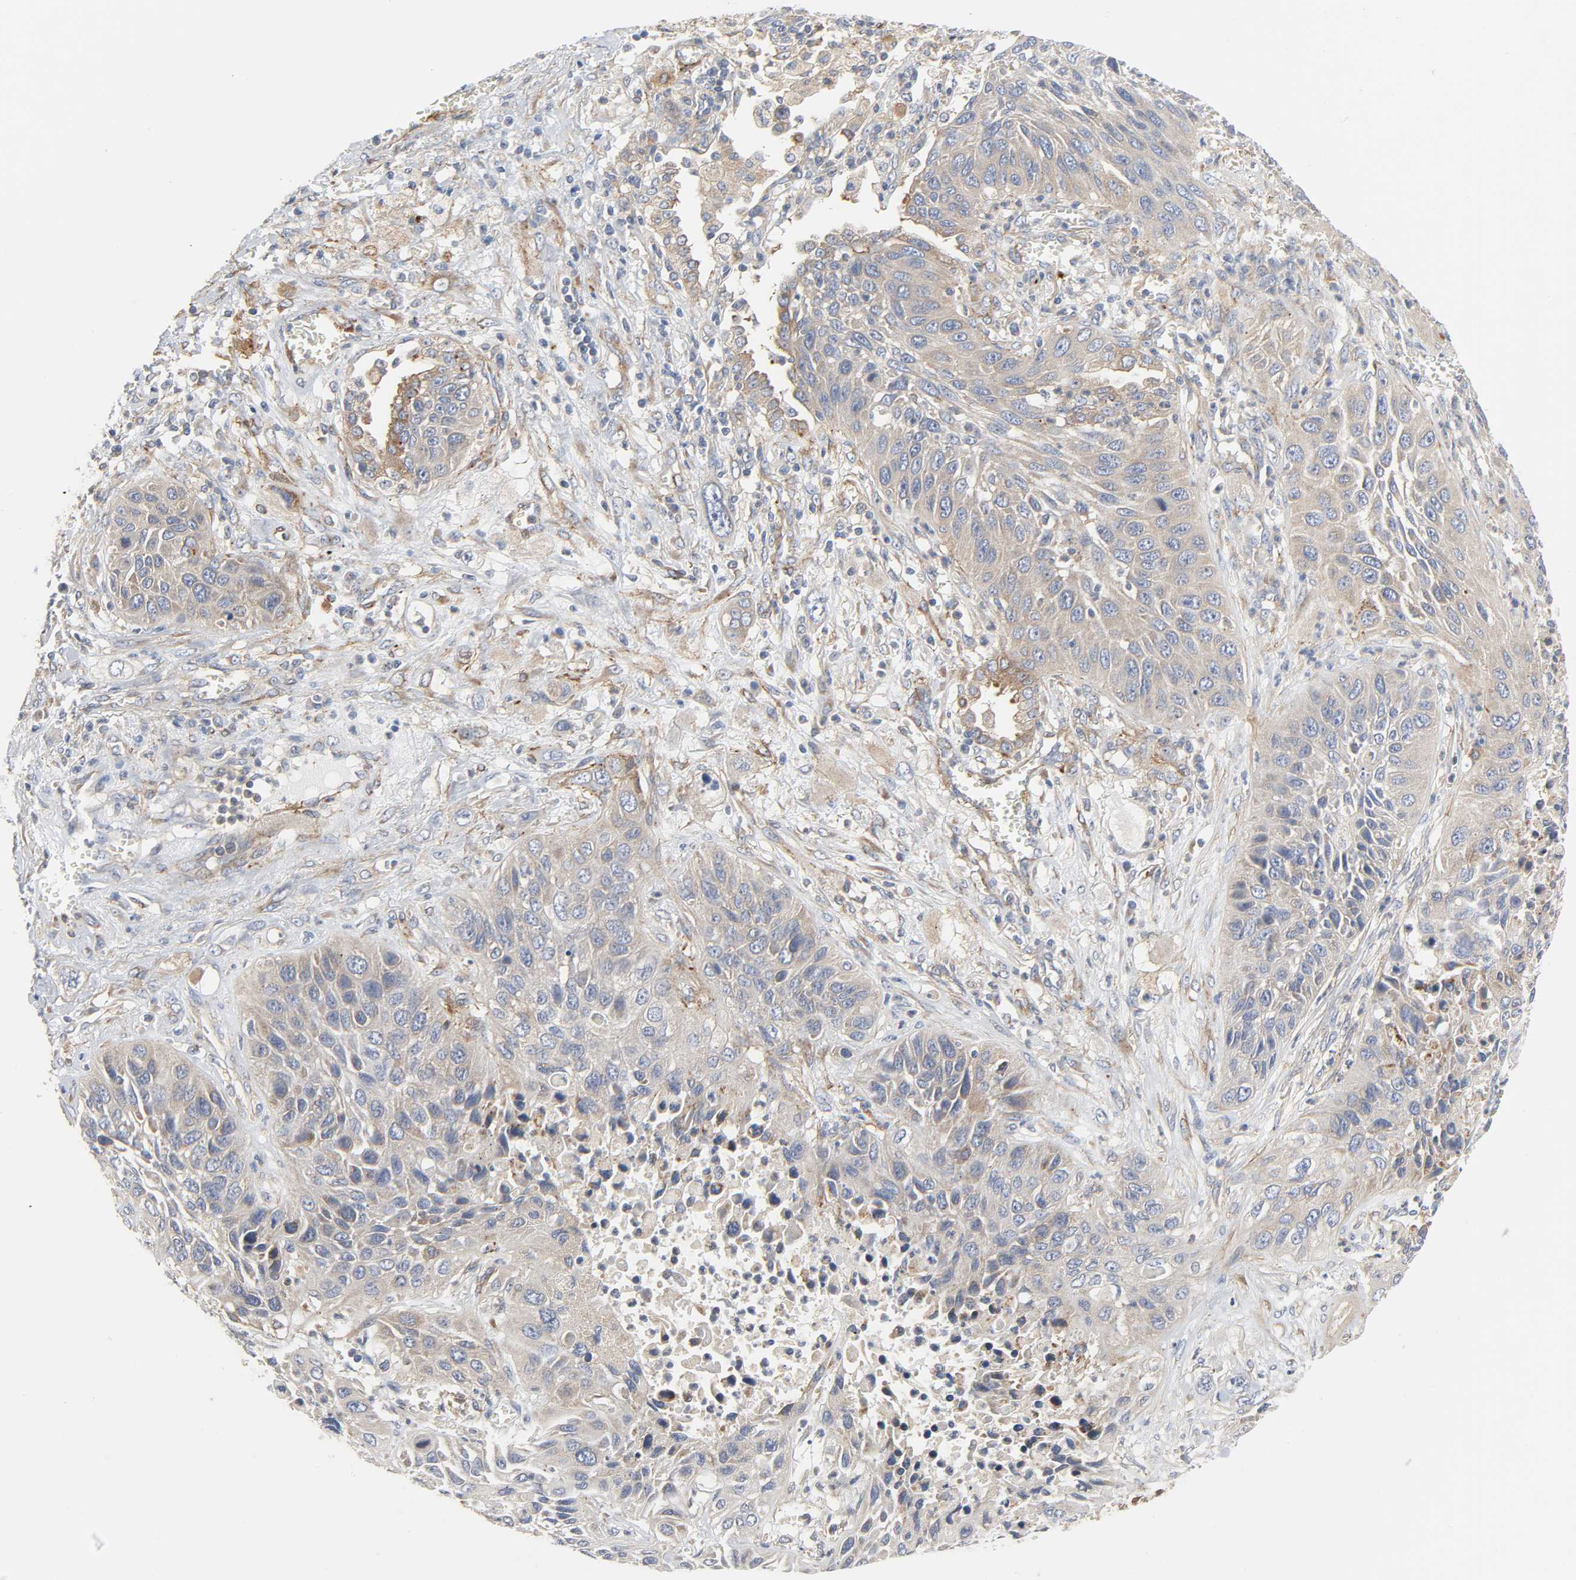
{"staining": {"intensity": "weak", "quantity": "25%-75%", "location": "cytoplasmic/membranous"}, "tissue": "lung cancer", "cell_type": "Tumor cells", "image_type": "cancer", "snomed": [{"axis": "morphology", "description": "Squamous cell carcinoma, NOS"}, {"axis": "topography", "description": "Lung"}], "caption": "Squamous cell carcinoma (lung) tissue exhibits weak cytoplasmic/membranous positivity in about 25%-75% of tumor cells (DAB IHC with brightfield microscopy, high magnification).", "gene": "ARHGAP1", "patient": {"sex": "female", "age": 76}}